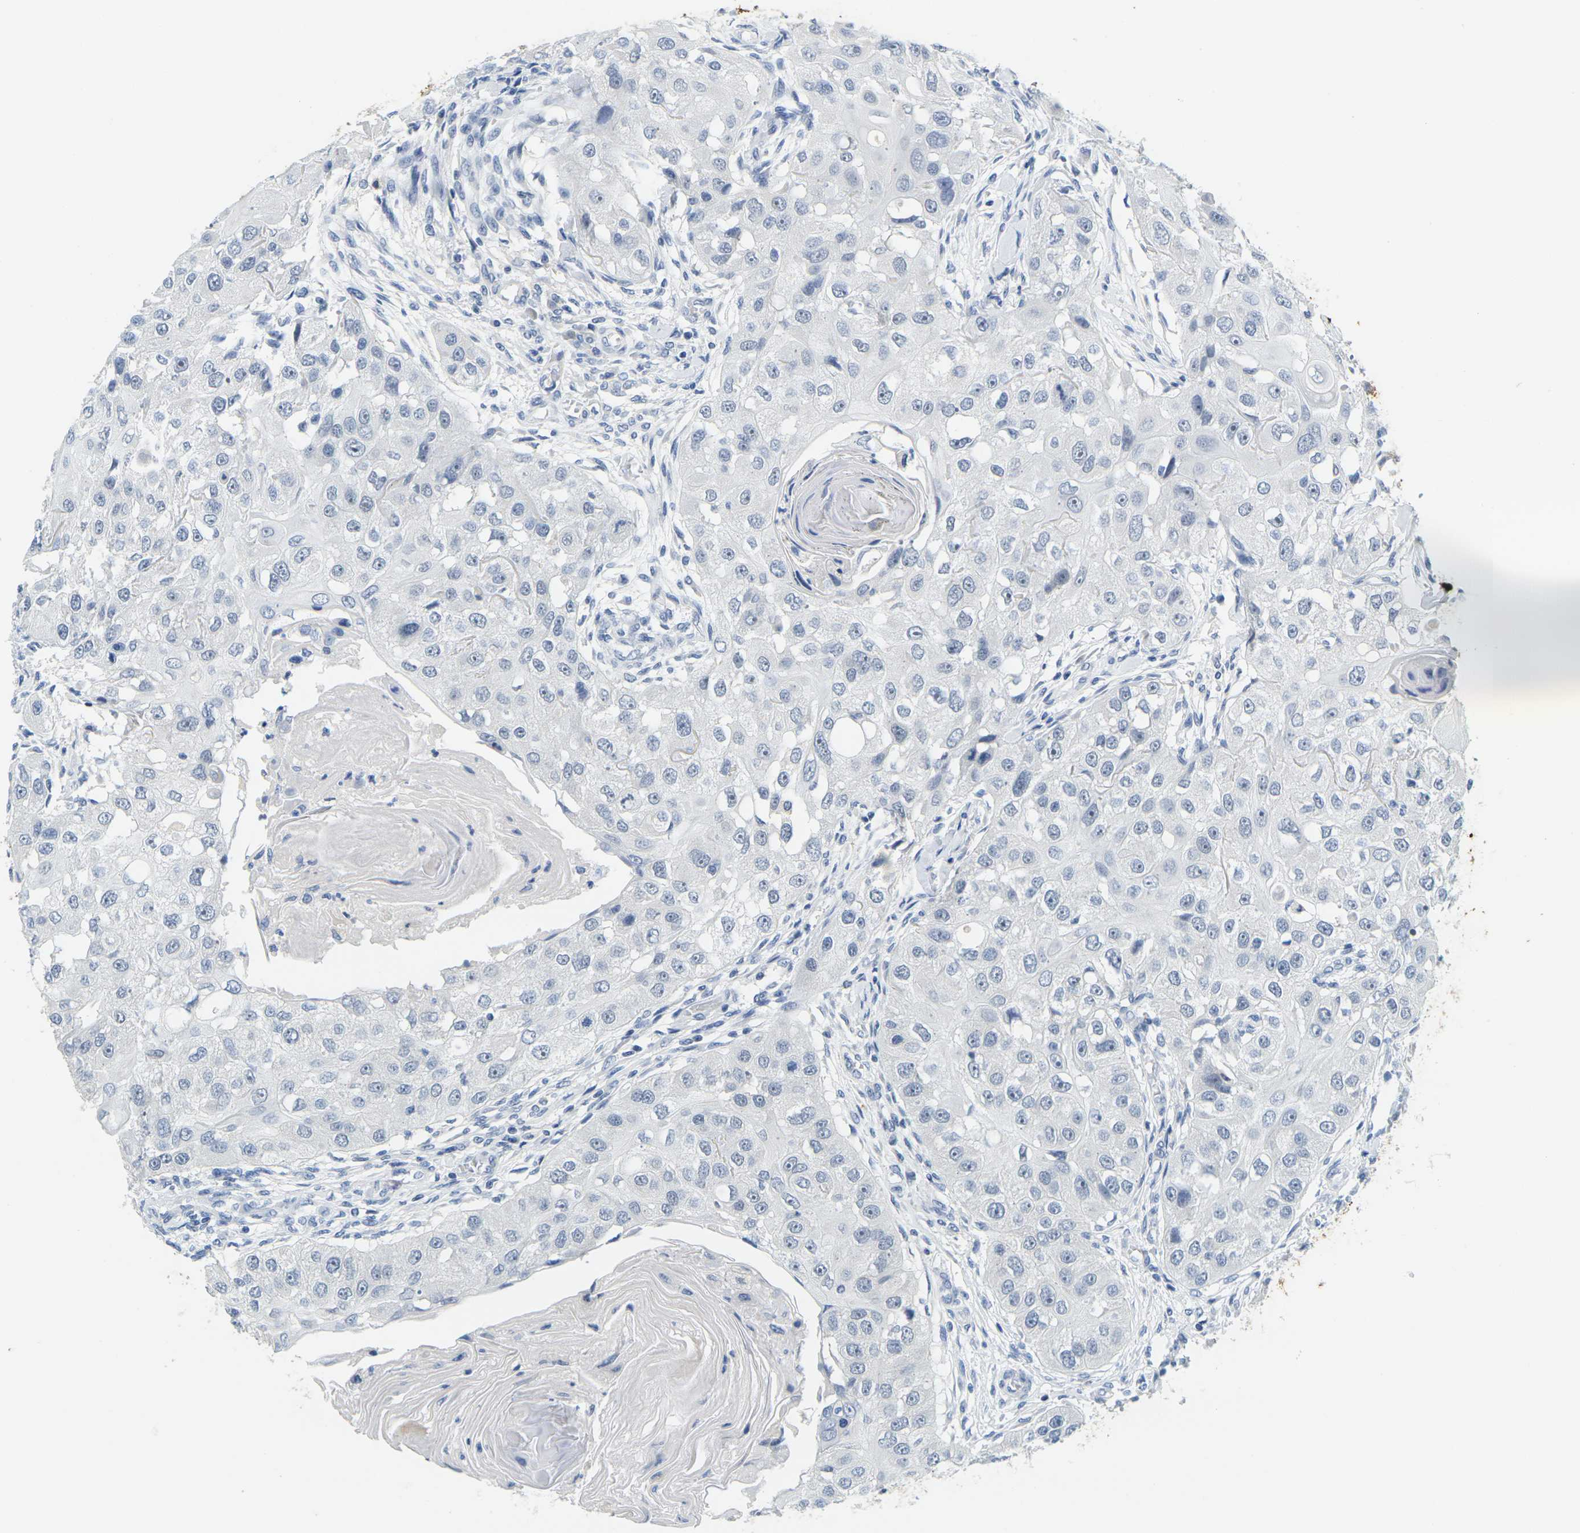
{"staining": {"intensity": "negative", "quantity": "none", "location": "none"}, "tissue": "head and neck cancer", "cell_type": "Tumor cells", "image_type": "cancer", "snomed": [{"axis": "morphology", "description": "Normal tissue, NOS"}, {"axis": "morphology", "description": "Squamous cell carcinoma, NOS"}, {"axis": "topography", "description": "Skeletal muscle"}, {"axis": "topography", "description": "Head-Neck"}], "caption": "Human squamous cell carcinoma (head and neck) stained for a protein using IHC shows no expression in tumor cells.", "gene": "GPR15", "patient": {"sex": "male", "age": 51}}